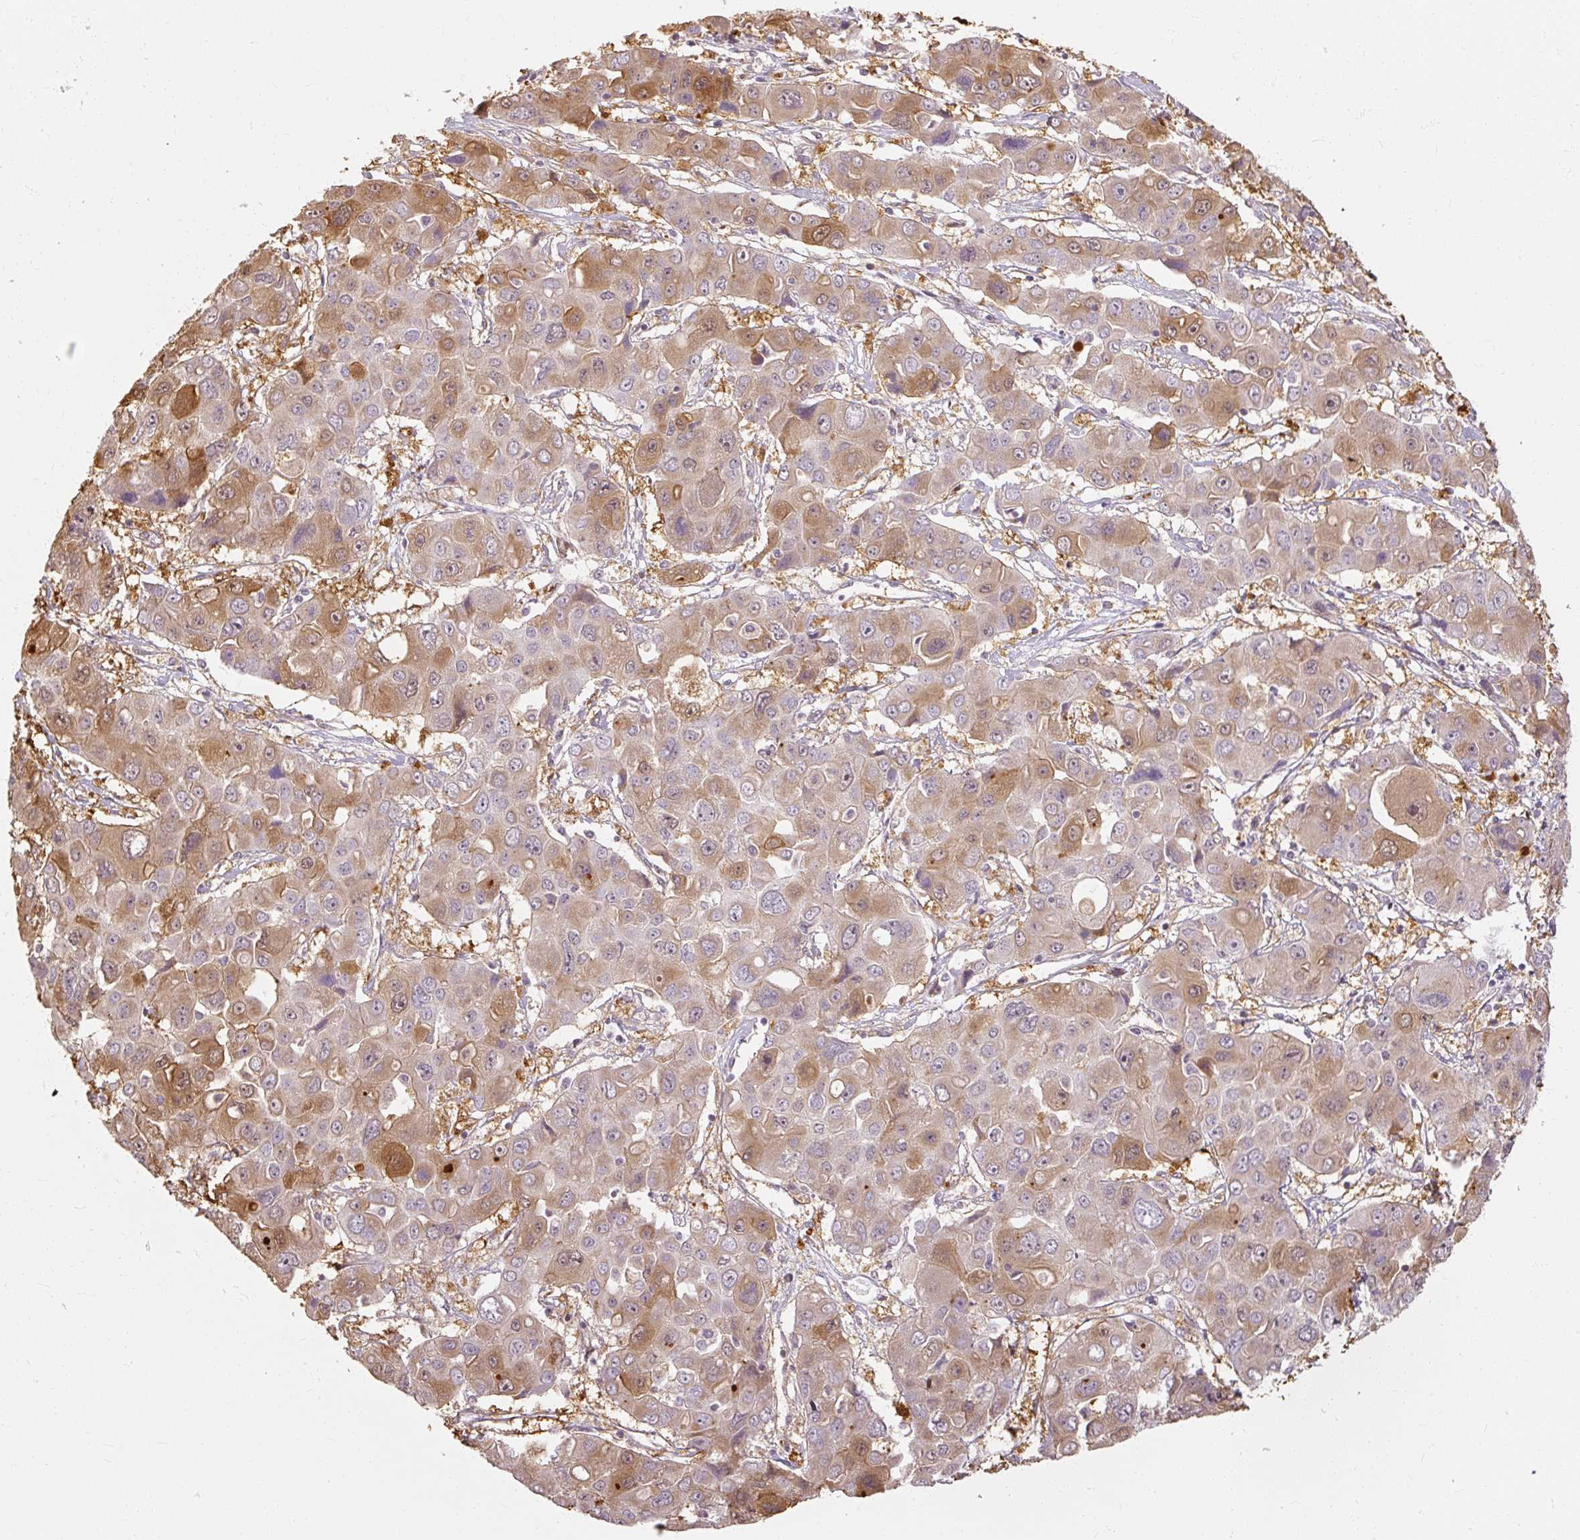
{"staining": {"intensity": "moderate", "quantity": "25%-75%", "location": "cytoplasmic/membranous"}, "tissue": "liver cancer", "cell_type": "Tumor cells", "image_type": "cancer", "snomed": [{"axis": "morphology", "description": "Cholangiocarcinoma"}, {"axis": "topography", "description": "Liver"}], "caption": "Protein expression analysis of cholangiocarcinoma (liver) displays moderate cytoplasmic/membranous positivity in about 25%-75% of tumor cells.", "gene": "RB1CC1", "patient": {"sex": "male", "age": 67}}